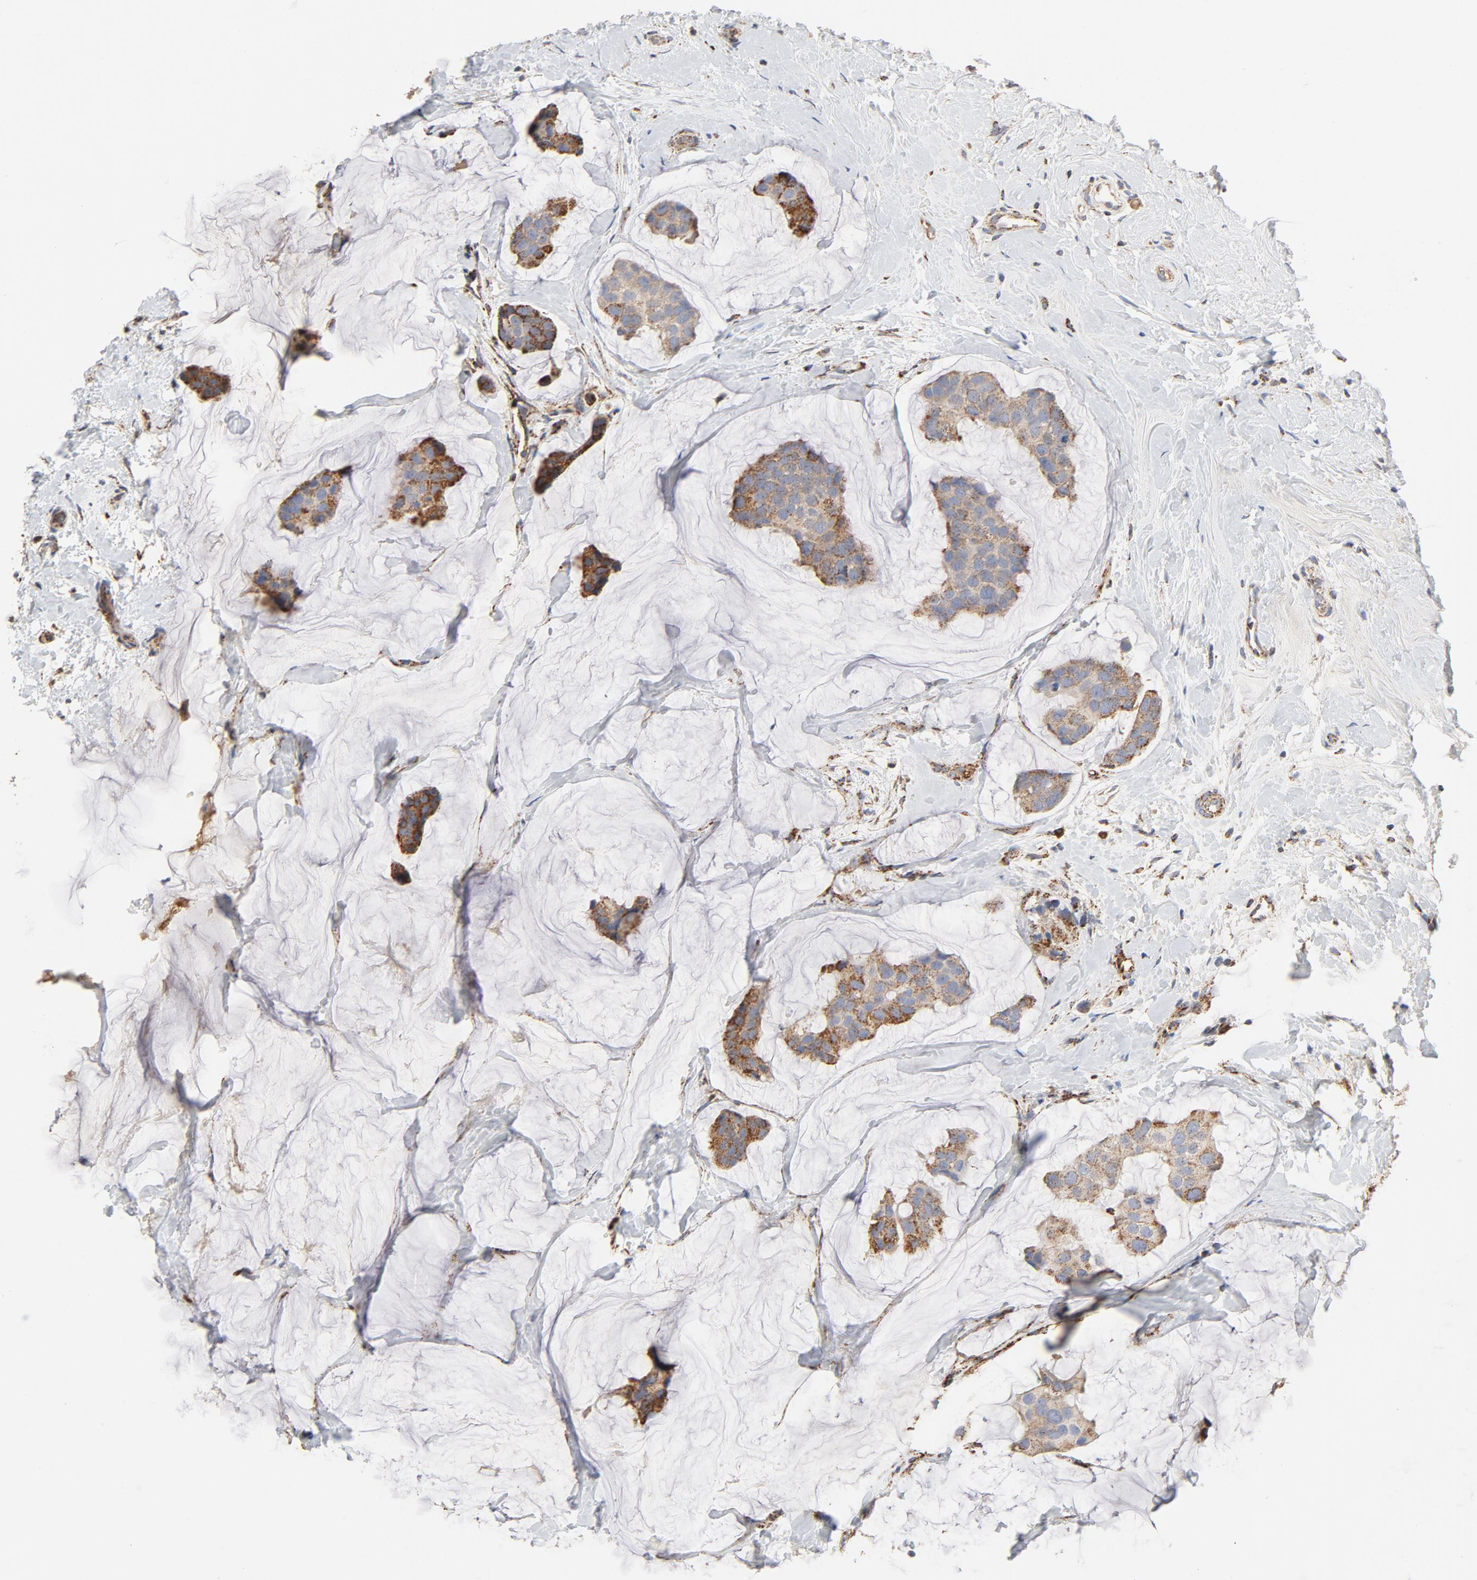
{"staining": {"intensity": "moderate", "quantity": ">75%", "location": "cytoplasmic/membranous"}, "tissue": "breast cancer", "cell_type": "Tumor cells", "image_type": "cancer", "snomed": [{"axis": "morphology", "description": "Normal tissue, NOS"}, {"axis": "morphology", "description": "Duct carcinoma"}, {"axis": "topography", "description": "Breast"}], "caption": "Immunohistochemical staining of breast infiltrating ductal carcinoma reveals moderate cytoplasmic/membranous protein expression in approximately >75% of tumor cells.", "gene": "PCNX4", "patient": {"sex": "female", "age": 50}}